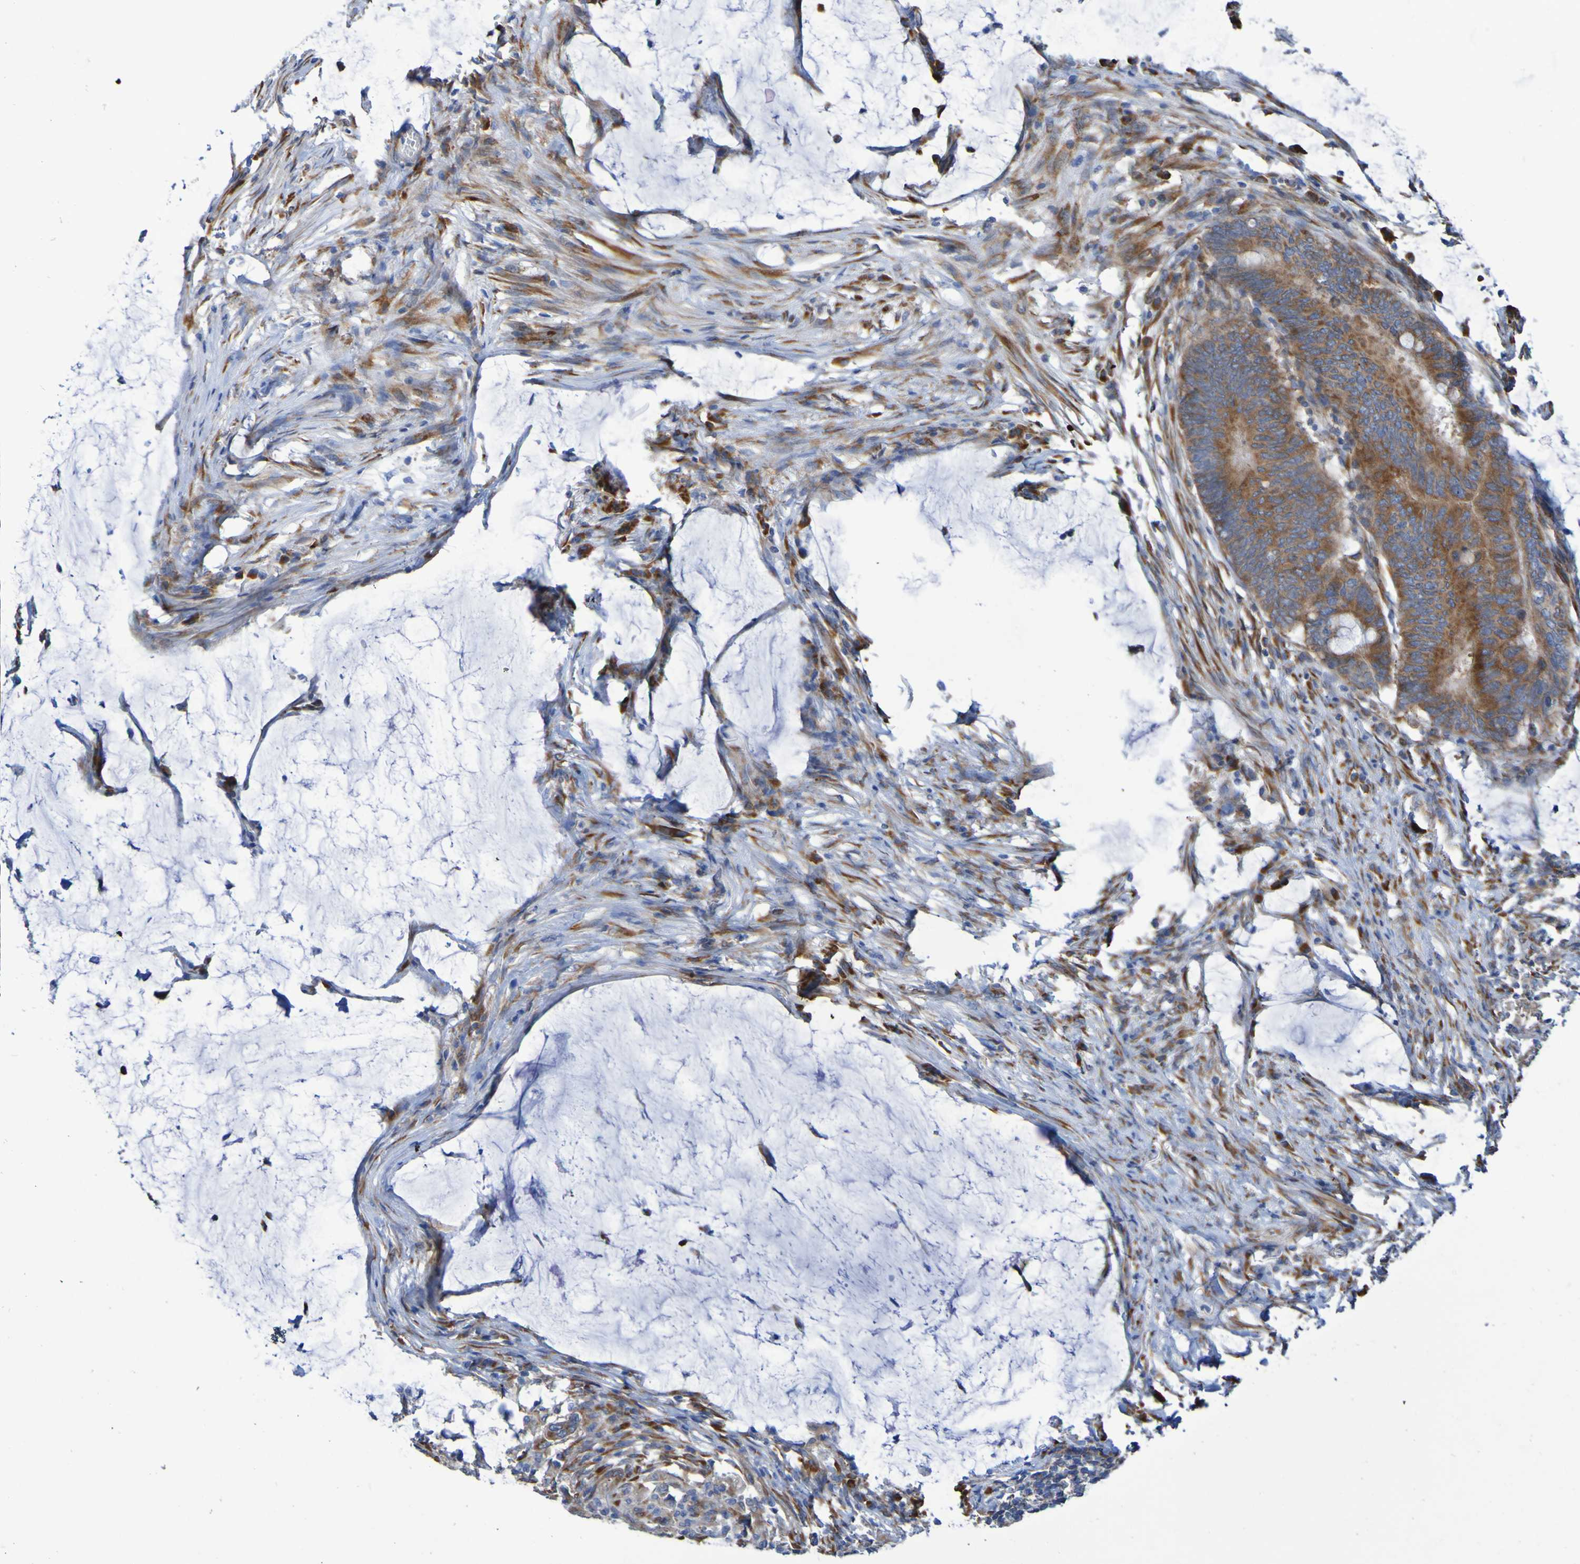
{"staining": {"intensity": "moderate", "quantity": ">75%", "location": "cytoplasmic/membranous"}, "tissue": "colorectal cancer", "cell_type": "Tumor cells", "image_type": "cancer", "snomed": [{"axis": "morphology", "description": "Normal tissue, NOS"}, {"axis": "morphology", "description": "Adenocarcinoma, NOS"}, {"axis": "topography", "description": "Rectum"}, {"axis": "topography", "description": "Peripheral nerve tissue"}], "caption": "Immunohistochemical staining of adenocarcinoma (colorectal) exhibits medium levels of moderate cytoplasmic/membranous expression in about >75% of tumor cells. The staining is performed using DAB brown chromogen to label protein expression. The nuclei are counter-stained blue using hematoxylin.", "gene": "FKBP3", "patient": {"sex": "male", "age": 92}}